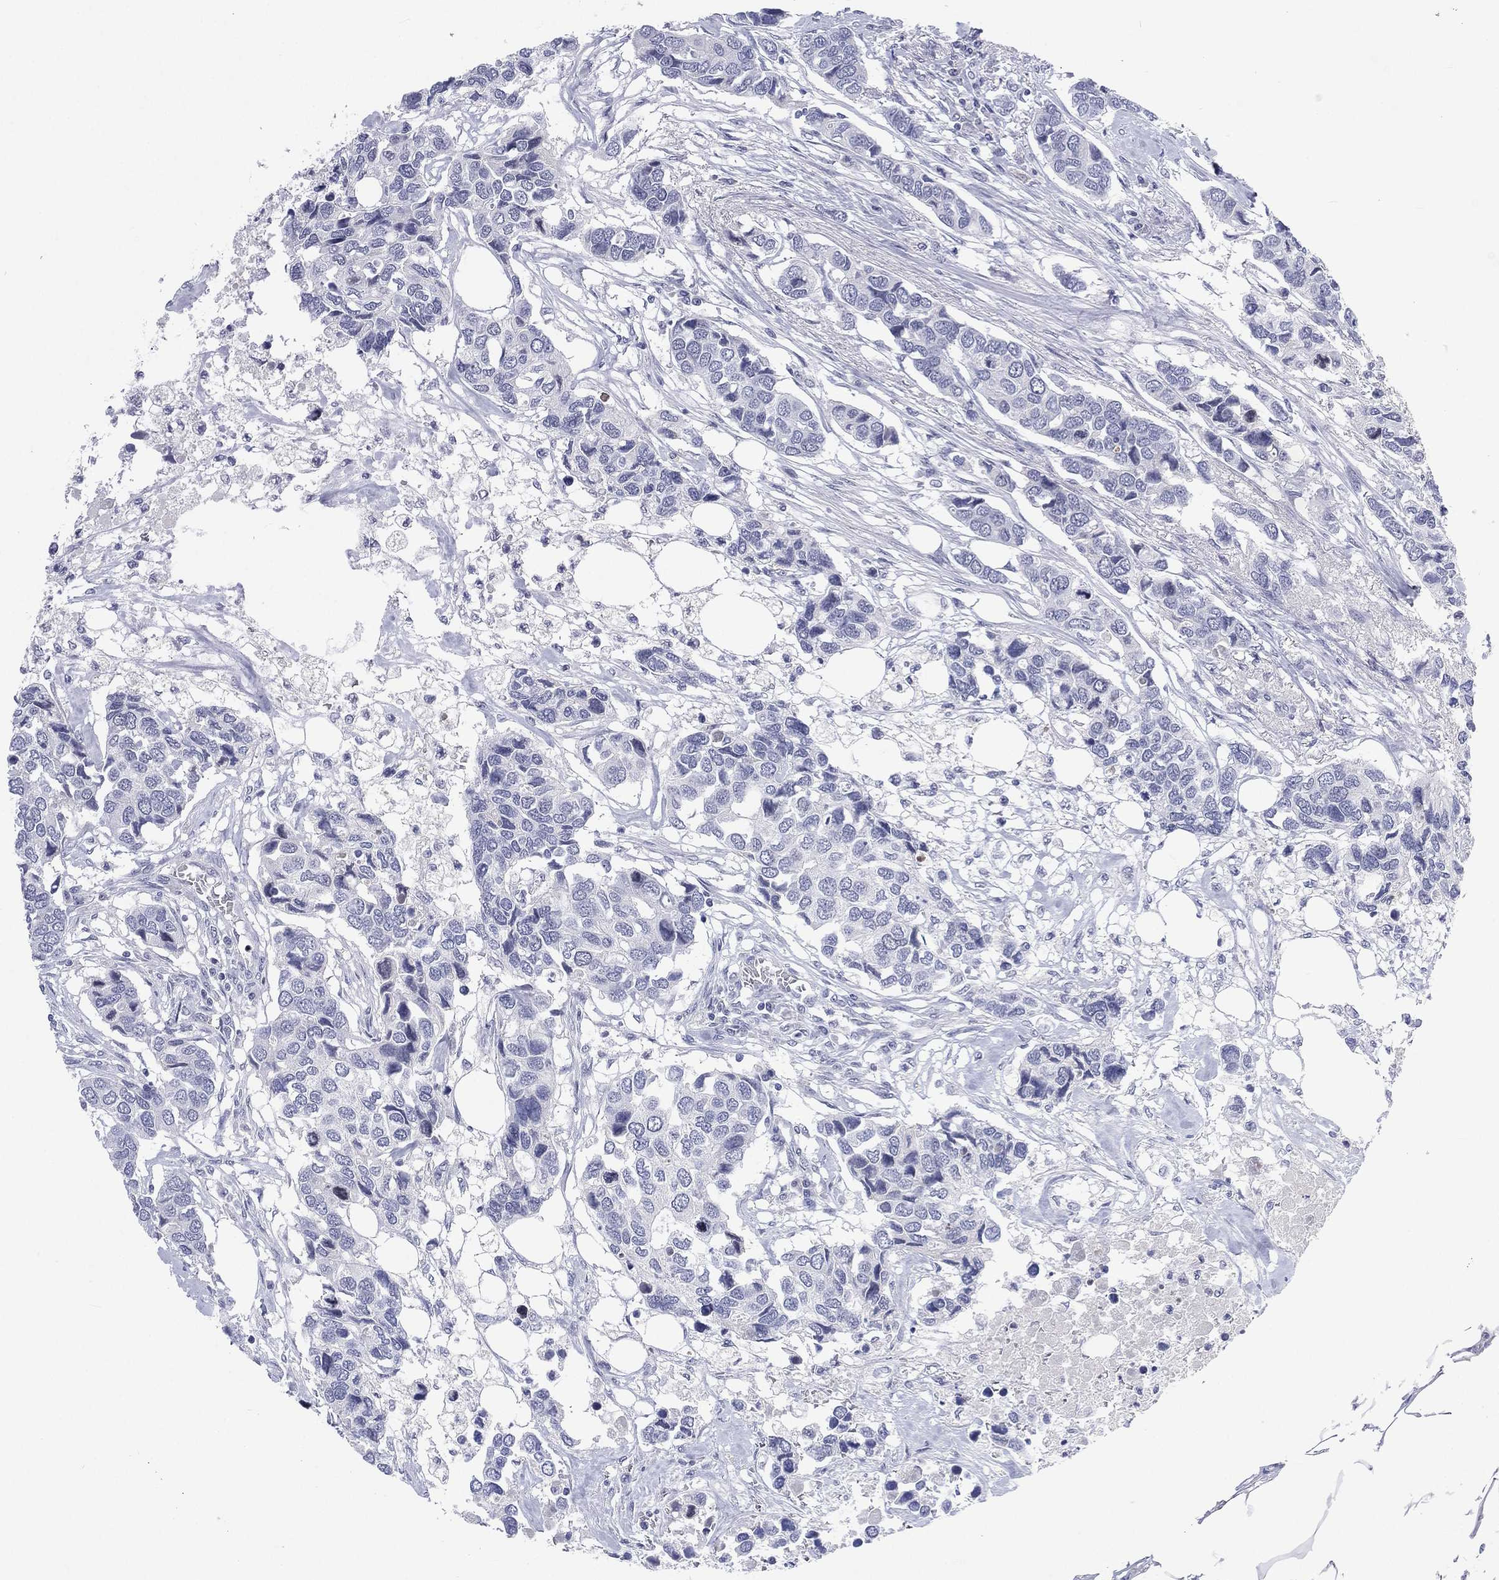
{"staining": {"intensity": "negative", "quantity": "none", "location": "none"}, "tissue": "breast cancer", "cell_type": "Tumor cells", "image_type": "cancer", "snomed": [{"axis": "morphology", "description": "Duct carcinoma"}, {"axis": "topography", "description": "Breast"}], "caption": "Immunohistochemical staining of breast cancer shows no significant positivity in tumor cells.", "gene": "SSX1", "patient": {"sex": "female", "age": 83}}